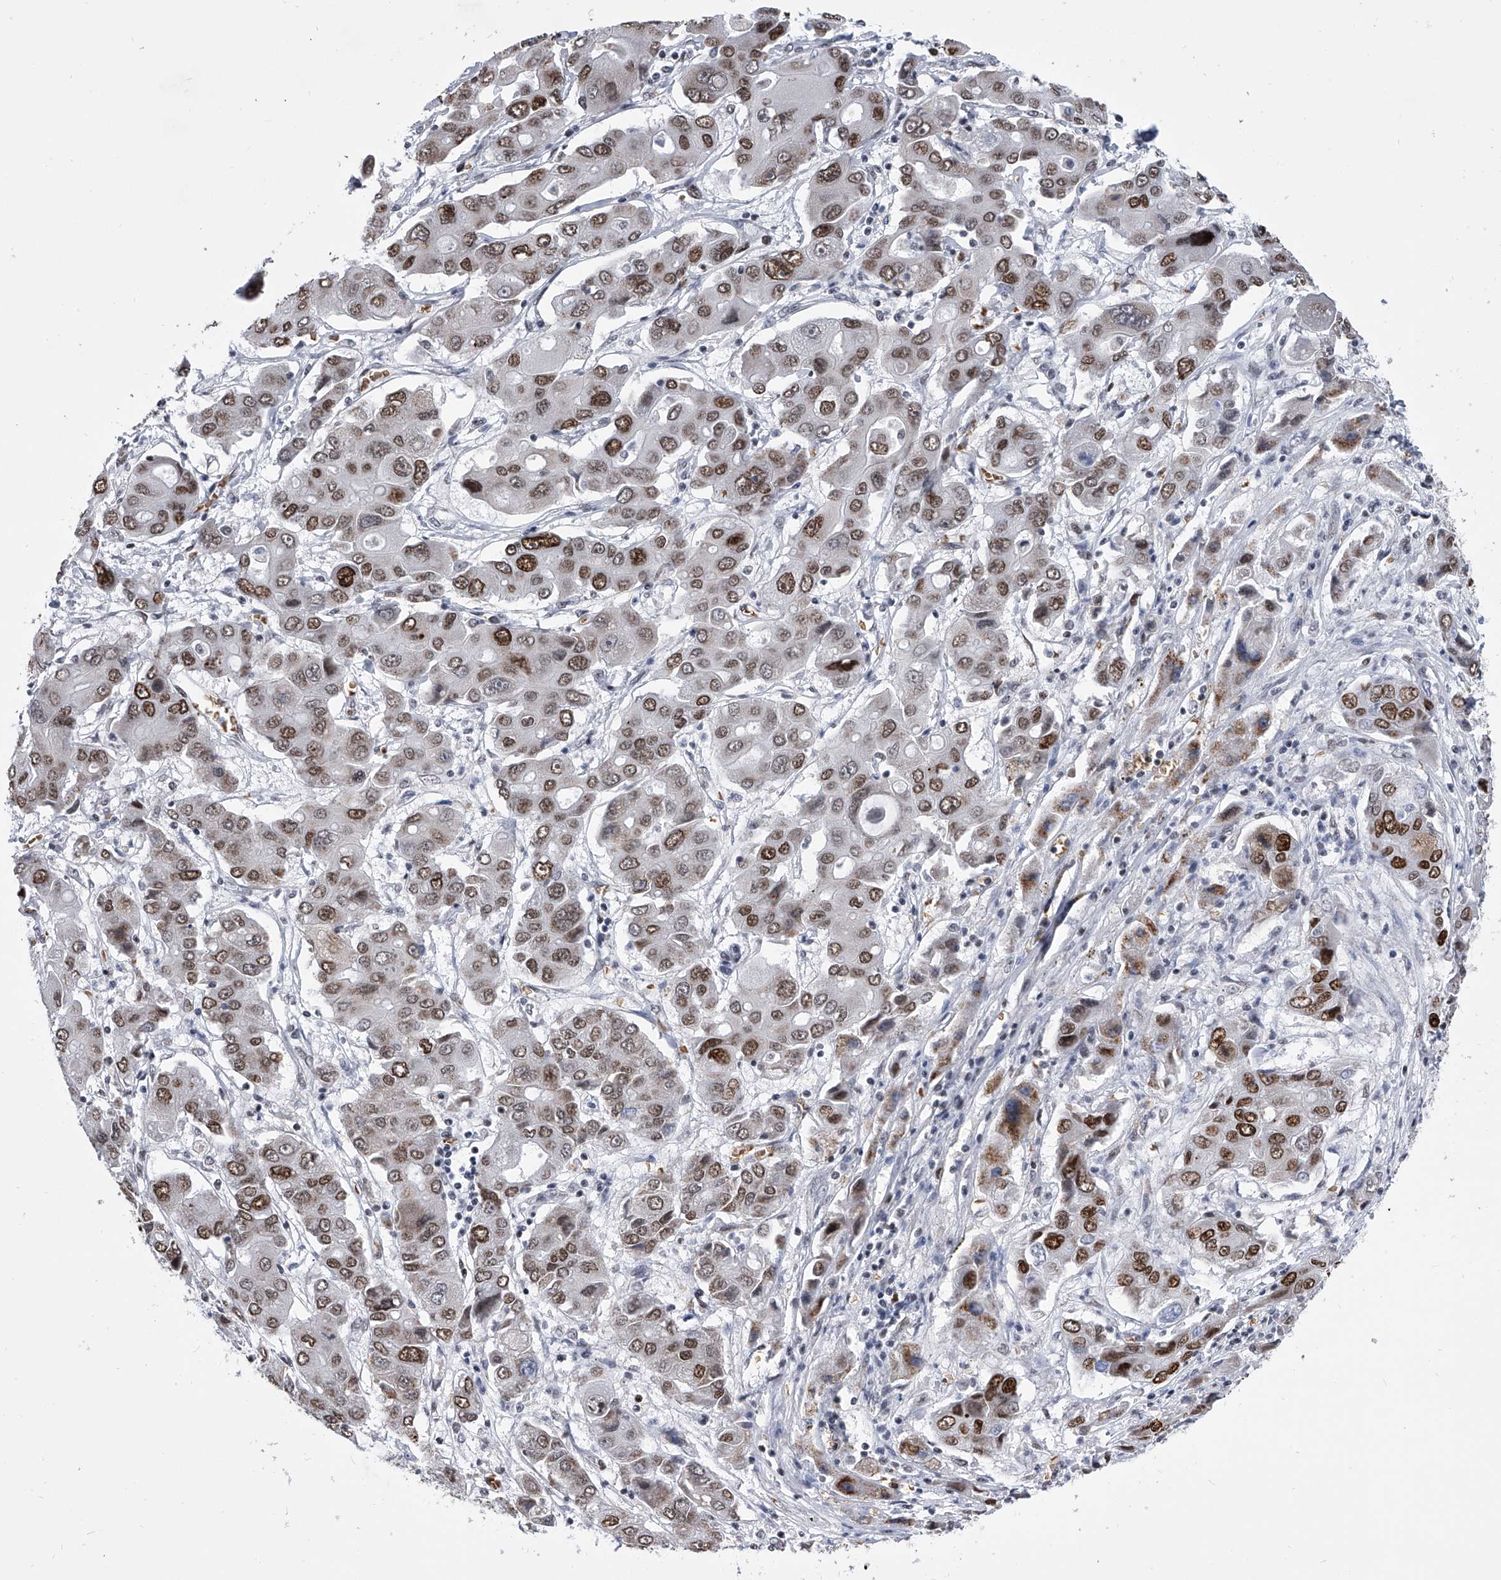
{"staining": {"intensity": "moderate", "quantity": ">75%", "location": "nuclear"}, "tissue": "liver cancer", "cell_type": "Tumor cells", "image_type": "cancer", "snomed": [{"axis": "morphology", "description": "Cholangiocarcinoma"}, {"axis": "topography", "description": "Liver"}], "caption": "Liver cancer stained with a protein marker demonstrates moderate staining in tumor cells.", "gene": "SIM2", "patient": {"sex": "male", "age": 67}}